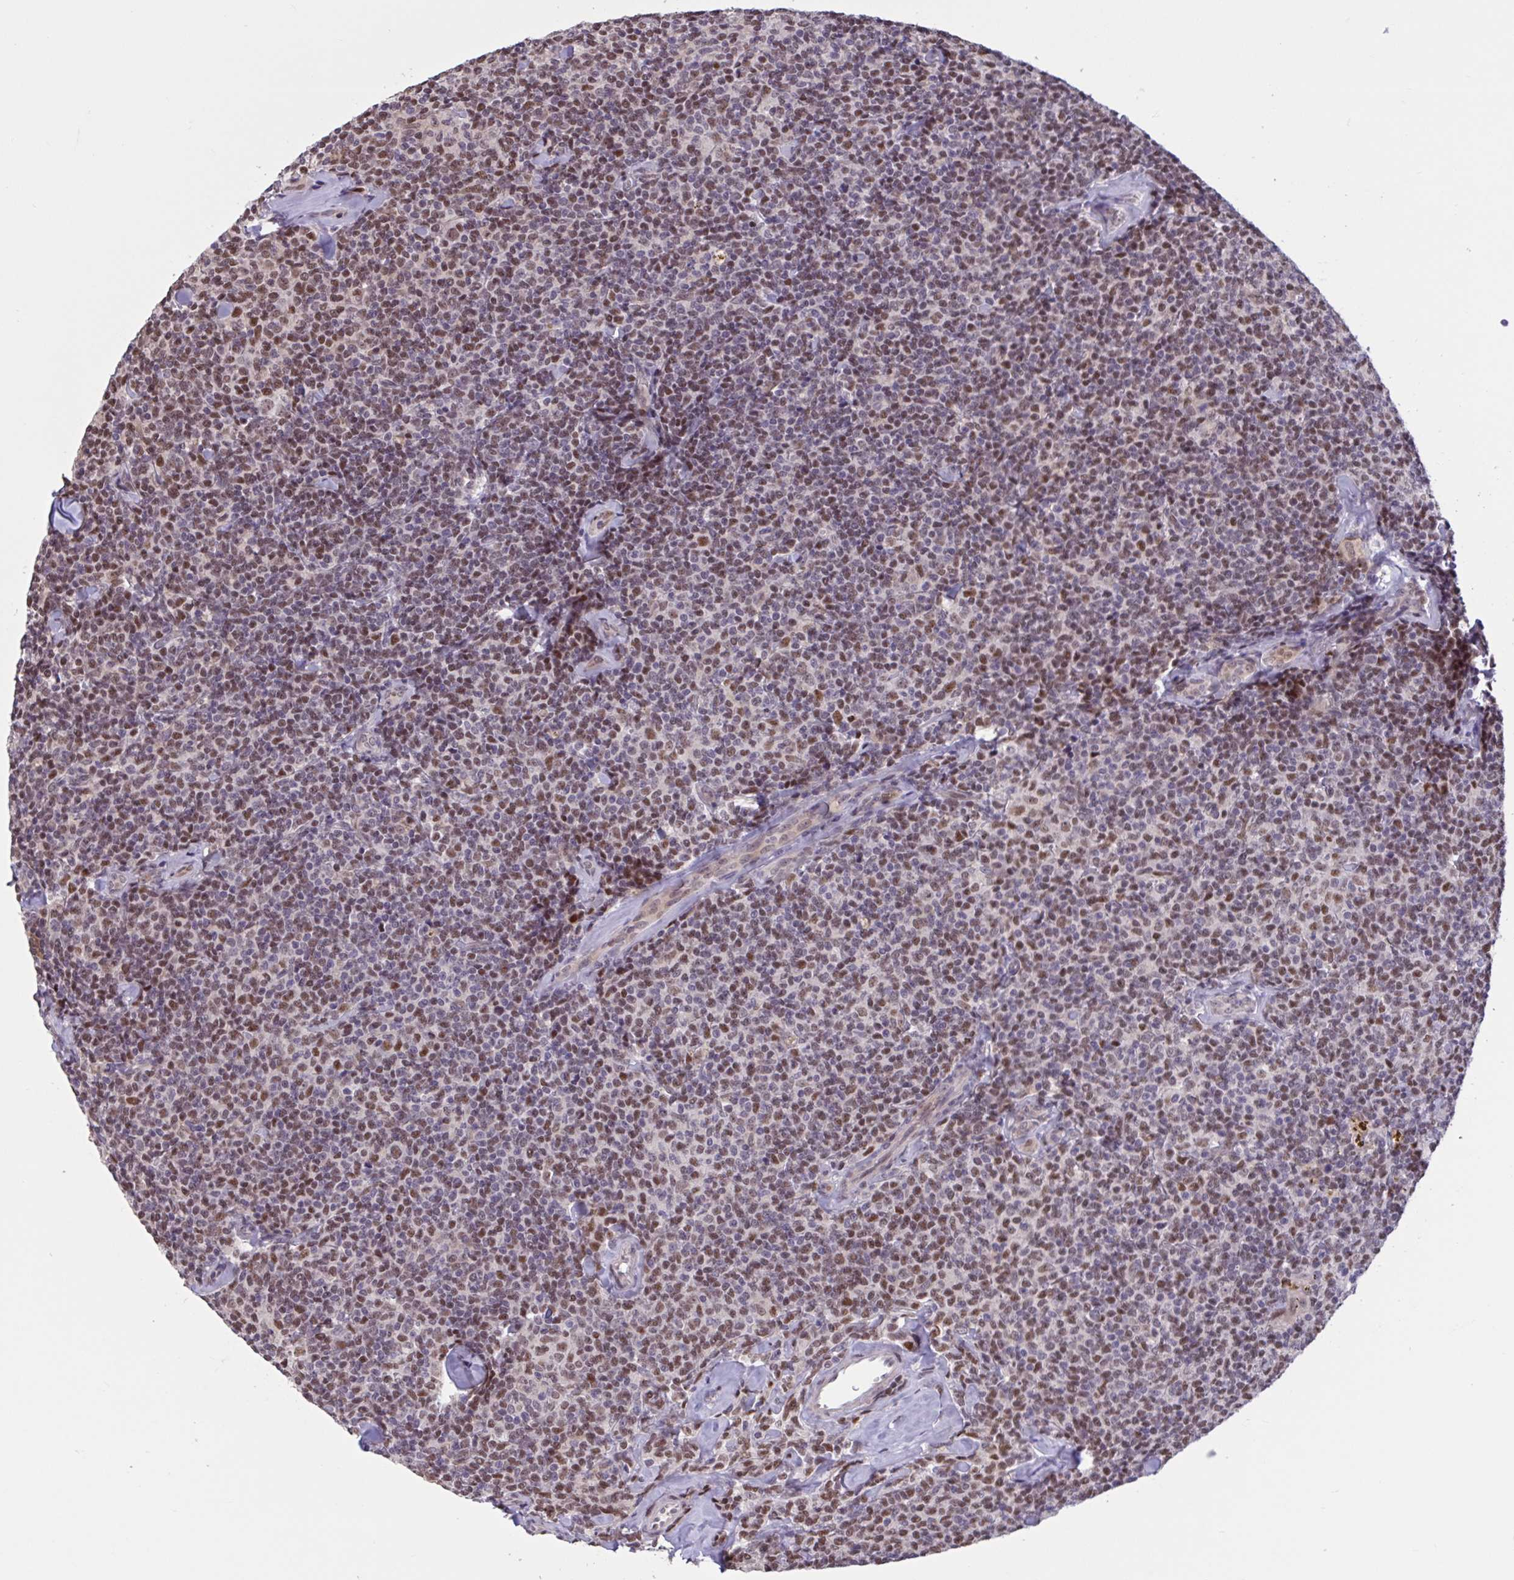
{"staining": {"intensity": "moderate", "quantity": ">75%", "location": "nuclear"}, "tissue": "lymphoma", "cell_type": "Tumor cells", "image_type": "cancer", "snomed": [{"axis": "morphology", "description": "Malignant lymphoma, non-Hodgkin's type, Low grade"}, {"axis": "topography", "description": "Lymph node"}], "caption": "Malignant lymphoma, non-Hodgkin's type (low-grade) stained for a protein demonstrates moderate nuclear positivity in tumor cells.", "gene": "ZNF414", "patient": {"sex": "female", "age": 56}}